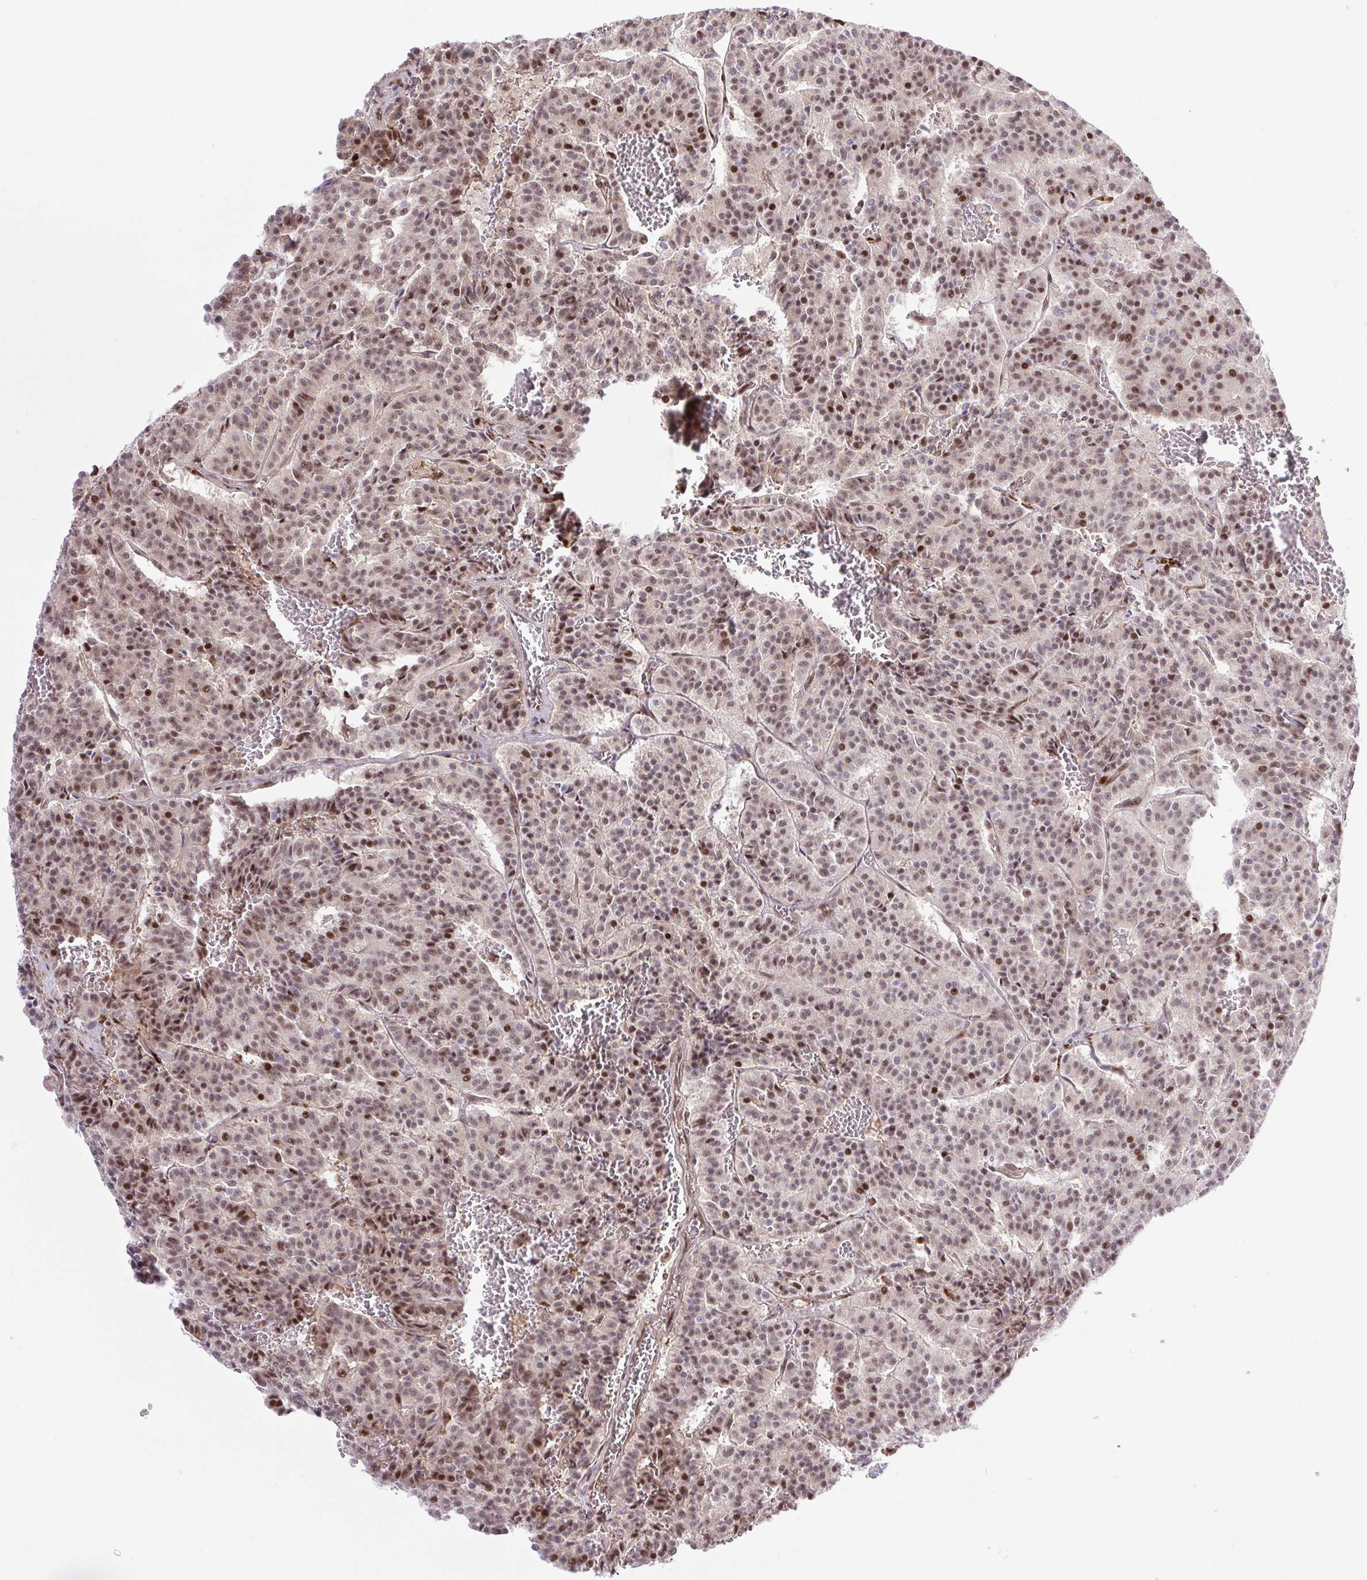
{"staining": {"intensity": "weak", "quantity": ">75%", "location": "nuclear"}, "tissue": "carcinoid", "cell_type": "Tumor cells", "image_type": "cancer", "snomed": [{"axis": "morphology", "description": "Carcinoid, malignant, NOS"}, {"axis": "topography", "description": "Lung"}], "caption": "Carcinoid stained for a protein shows weak nuclear positivity in tumor cells.", "gene": "ERG", "patient": {"sex": "male", "age": 70}}